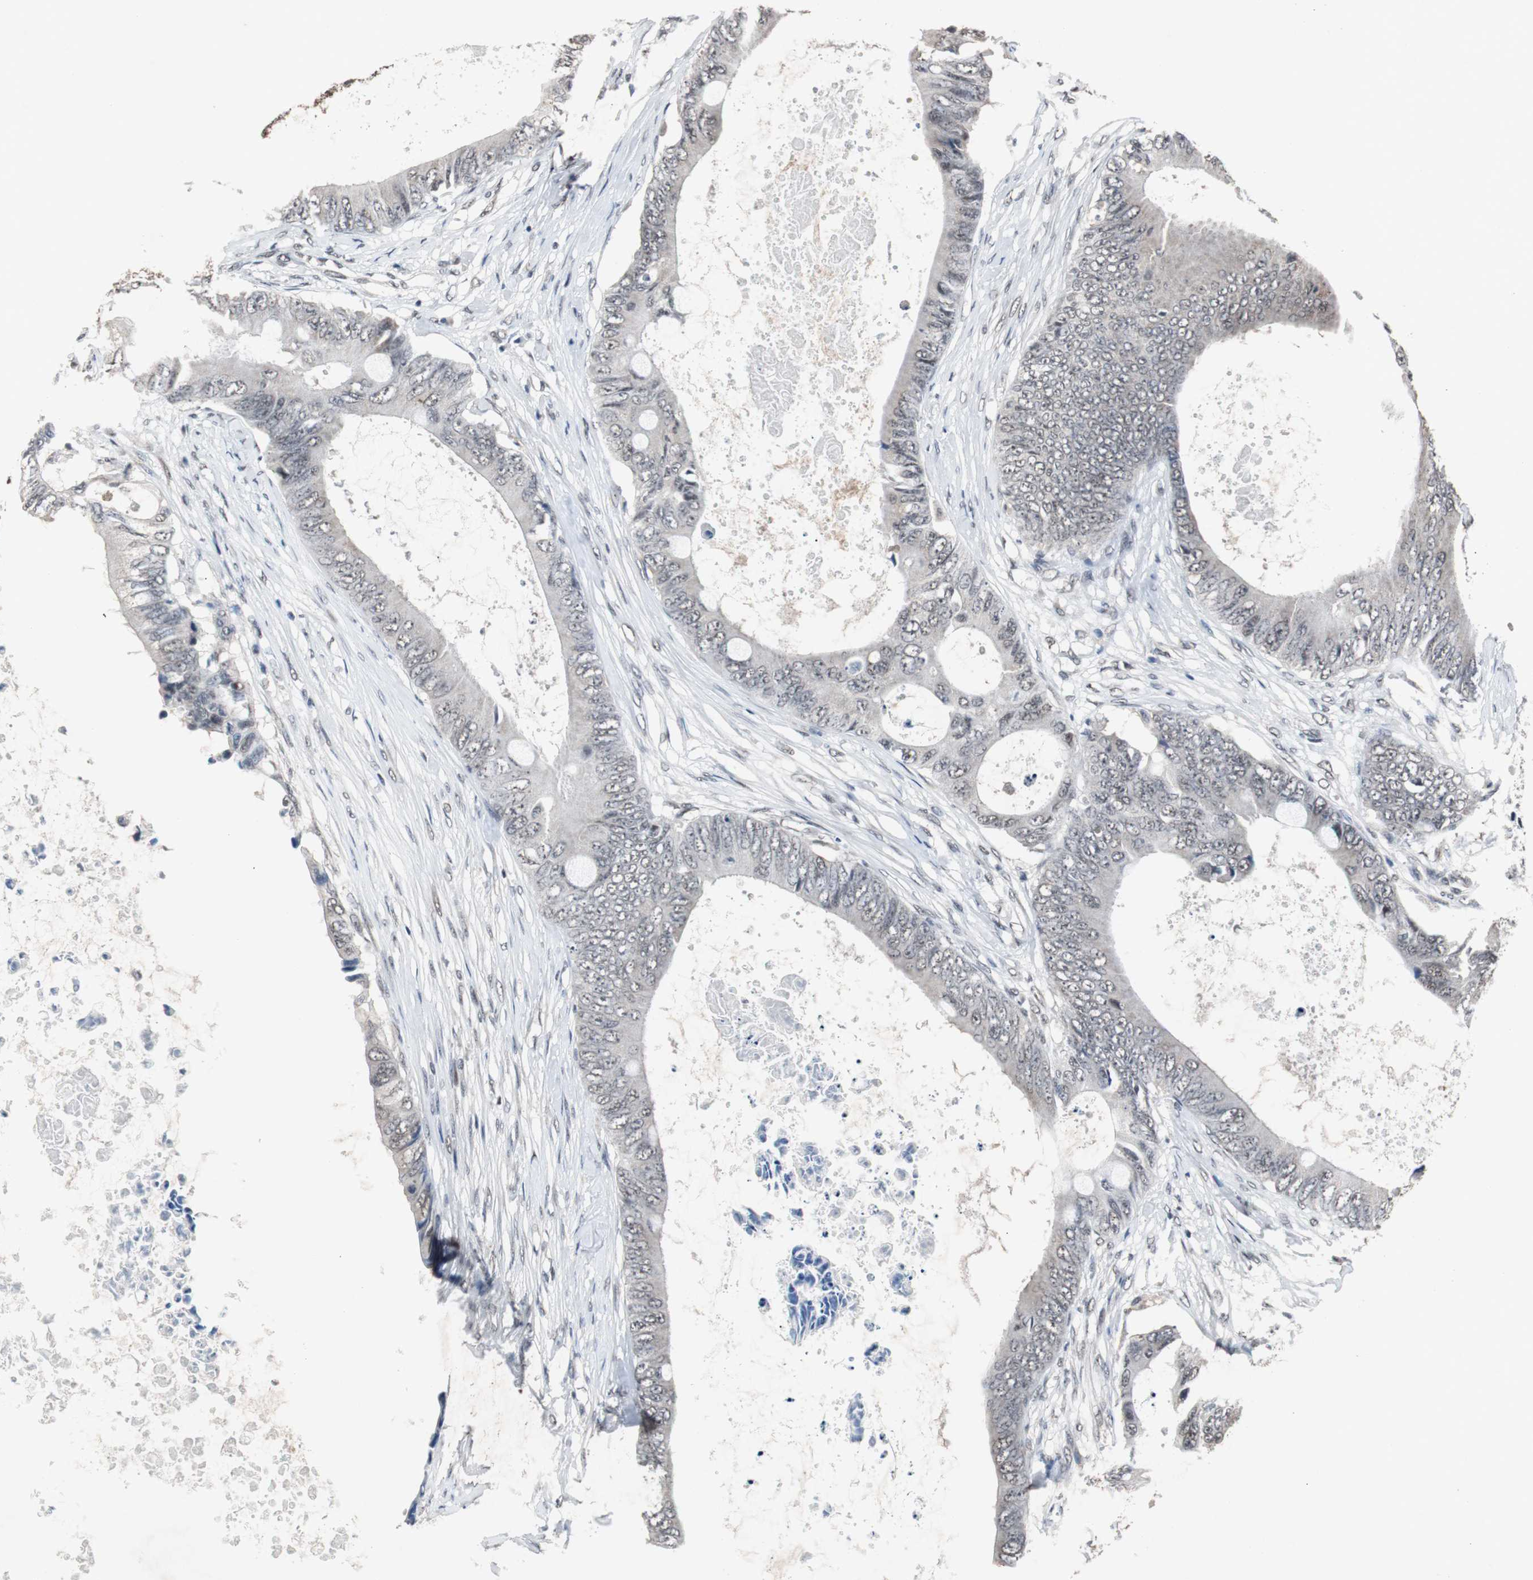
{"staining": {"intensity": "negative", "quantity": "none", "location": "none"}, "tissue": "colorectal cancer", "cell_type": "Tumor cells", "image_type": "cancer", "snomed": [{"axis": "morphology", "description": "Normal tissue, NOS"}, {"axis": "morphology", "description": "Adenocarcinoma, NOS"}, {"axis": "topography", "description": "Rectum"}, {"axis": "topography", "description": "Peripheral nerve tissue"}], "caption": "This image is of colorectal adenocarcinoma stained with IHC to label a protein in brown with the nuclei are counter-stained blue. There is no staining in tumor cells. The staining was performed using DAB (3,3'-diaminobenzidine) to visualize the protein expression in brown, while the nuclei were stained in blue with hematoxylin (Magnification: 20x).", "gene": "USP28", "patient": {"sex": "female", "age": 77}}